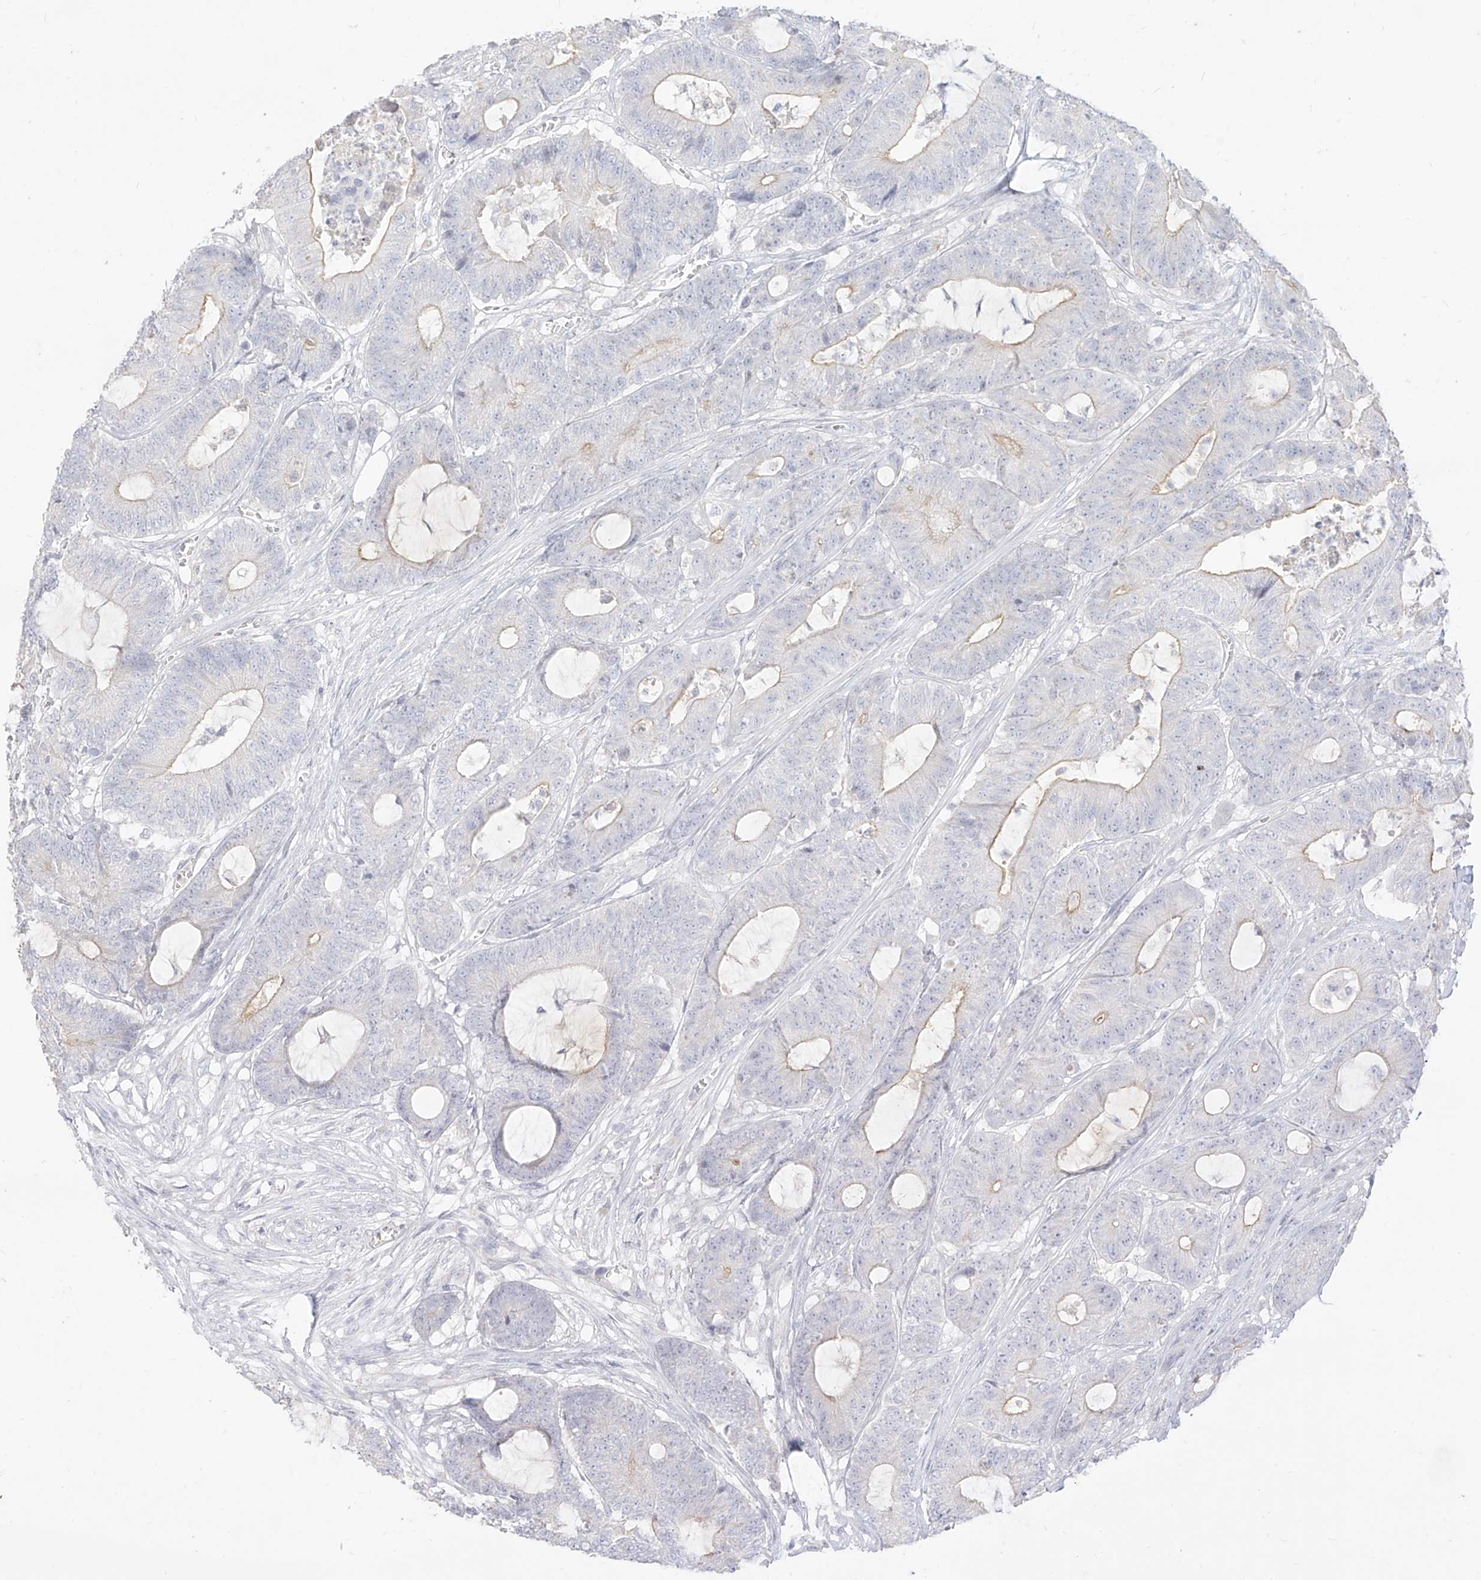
{"staining": {"intensity": "negative", "quantity": "none", "location": "none"}, "tissue": "colorectal cancer", "cell_type": "Tumor cells", "image_type": "cancer", "snomed": [{"axis": "morphology", "description": "Adenocarcinoma, NOS"}, {"axis": "topography", "description": "Colon"}], "caption": "DAB (3,3'-diaminobenzidine) immunohistochemical staining of colorectal adenocarcinoma displays no significant staining in tumor cells.", "gene": "ARHGEF40", "patient": {"sex": "female", "age": 84}}